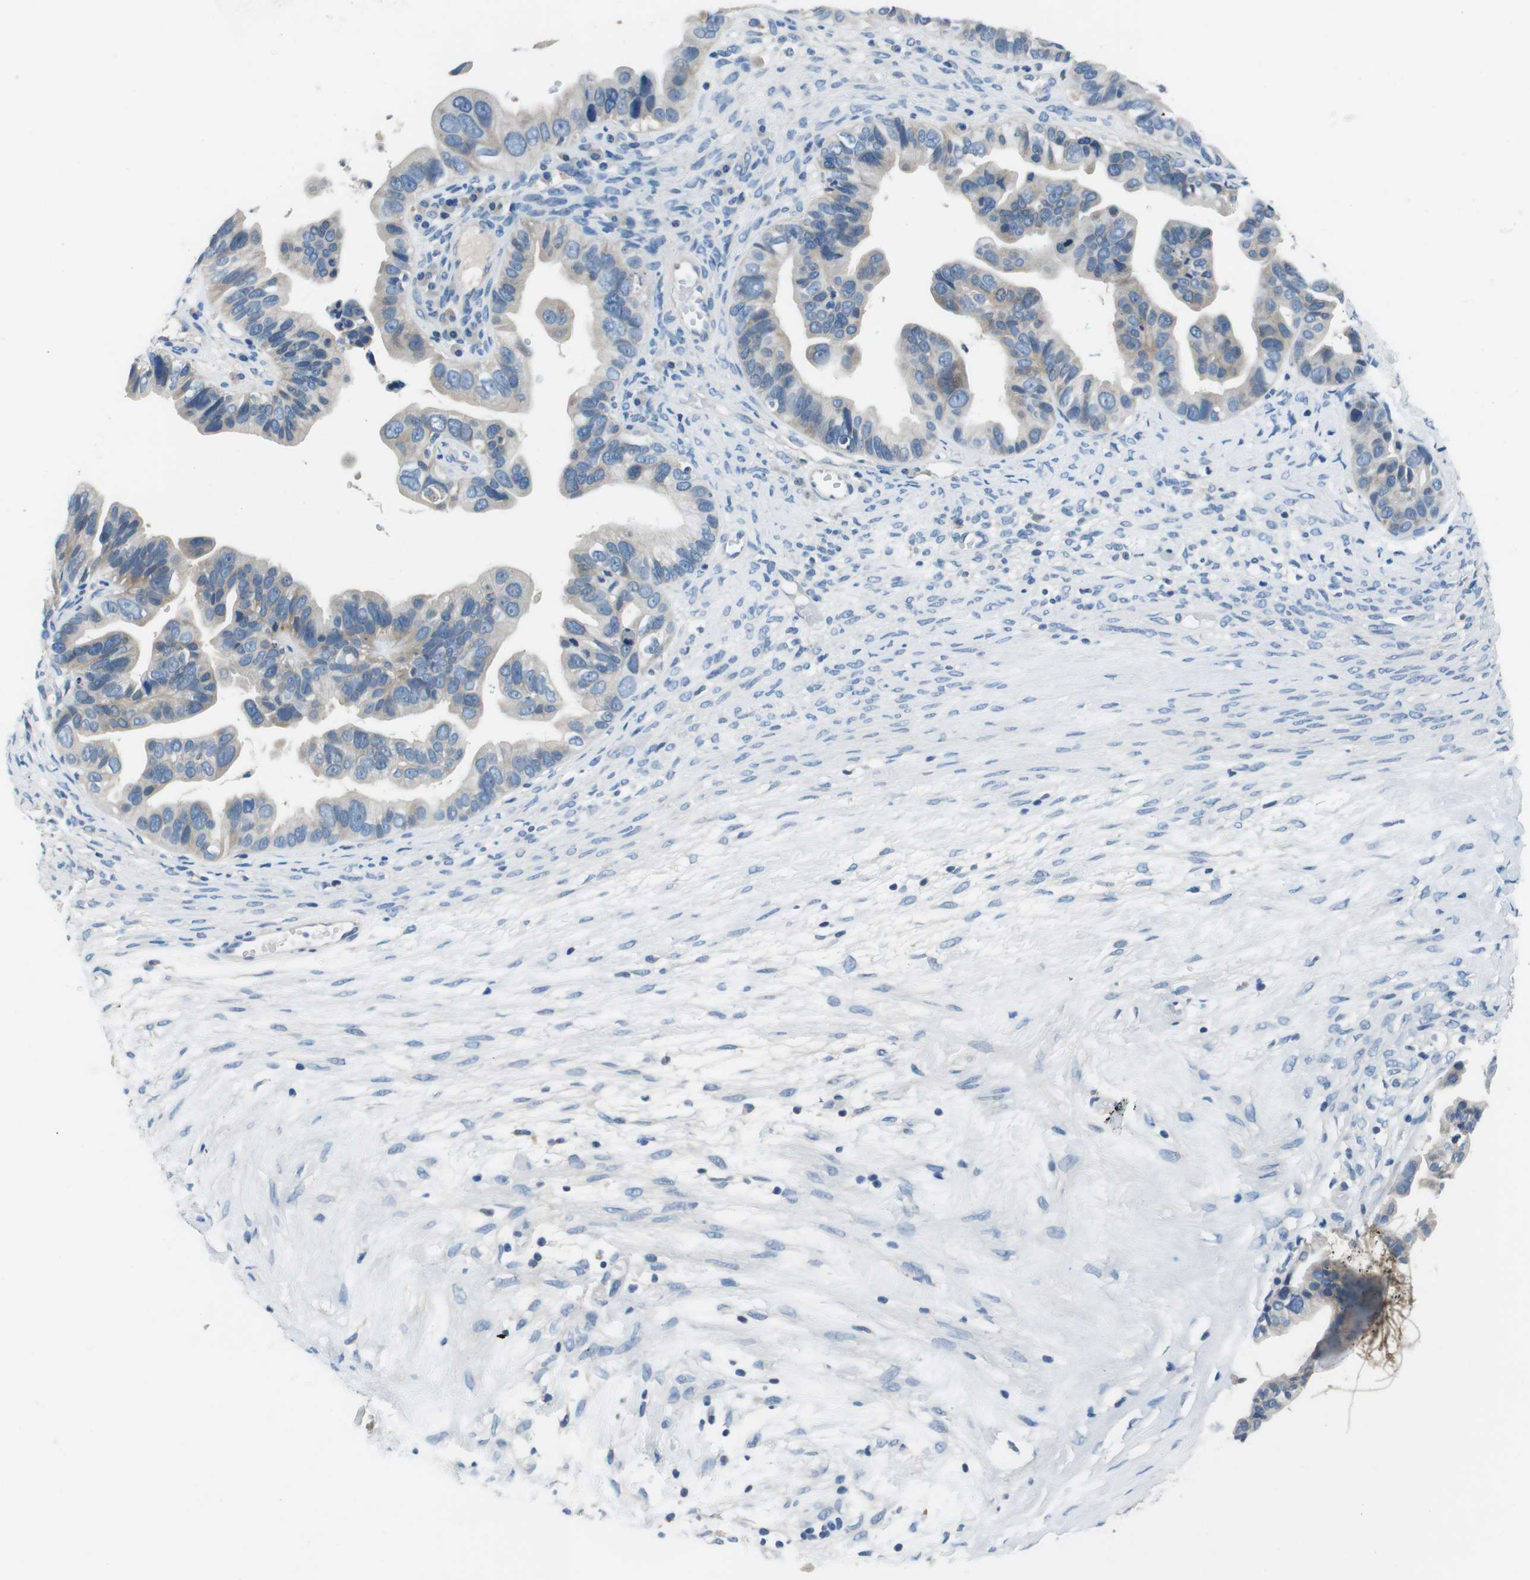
{"staining": {"intensity": "negative", "quantity": "none", "location": "none"}, "tissue": "ovarian cancer", "cell_type": "Tumor cells", "image_type": "cancer", "snomed": [{"axis": "morphology", "description": "Cystadenocarcinoma, serous, NOS"}, {"axis": "topography", "description": "Ovary"}], "caption": "DAB (3,3'-diaminobenzidine) immunohistochemical staining of human ovarian cancer (serous cystadenocarcinoma) demonstrates no significant positivity in tumor cells.", "gene": "TULP3", "patient": {"sex": "female", "age": 56}}